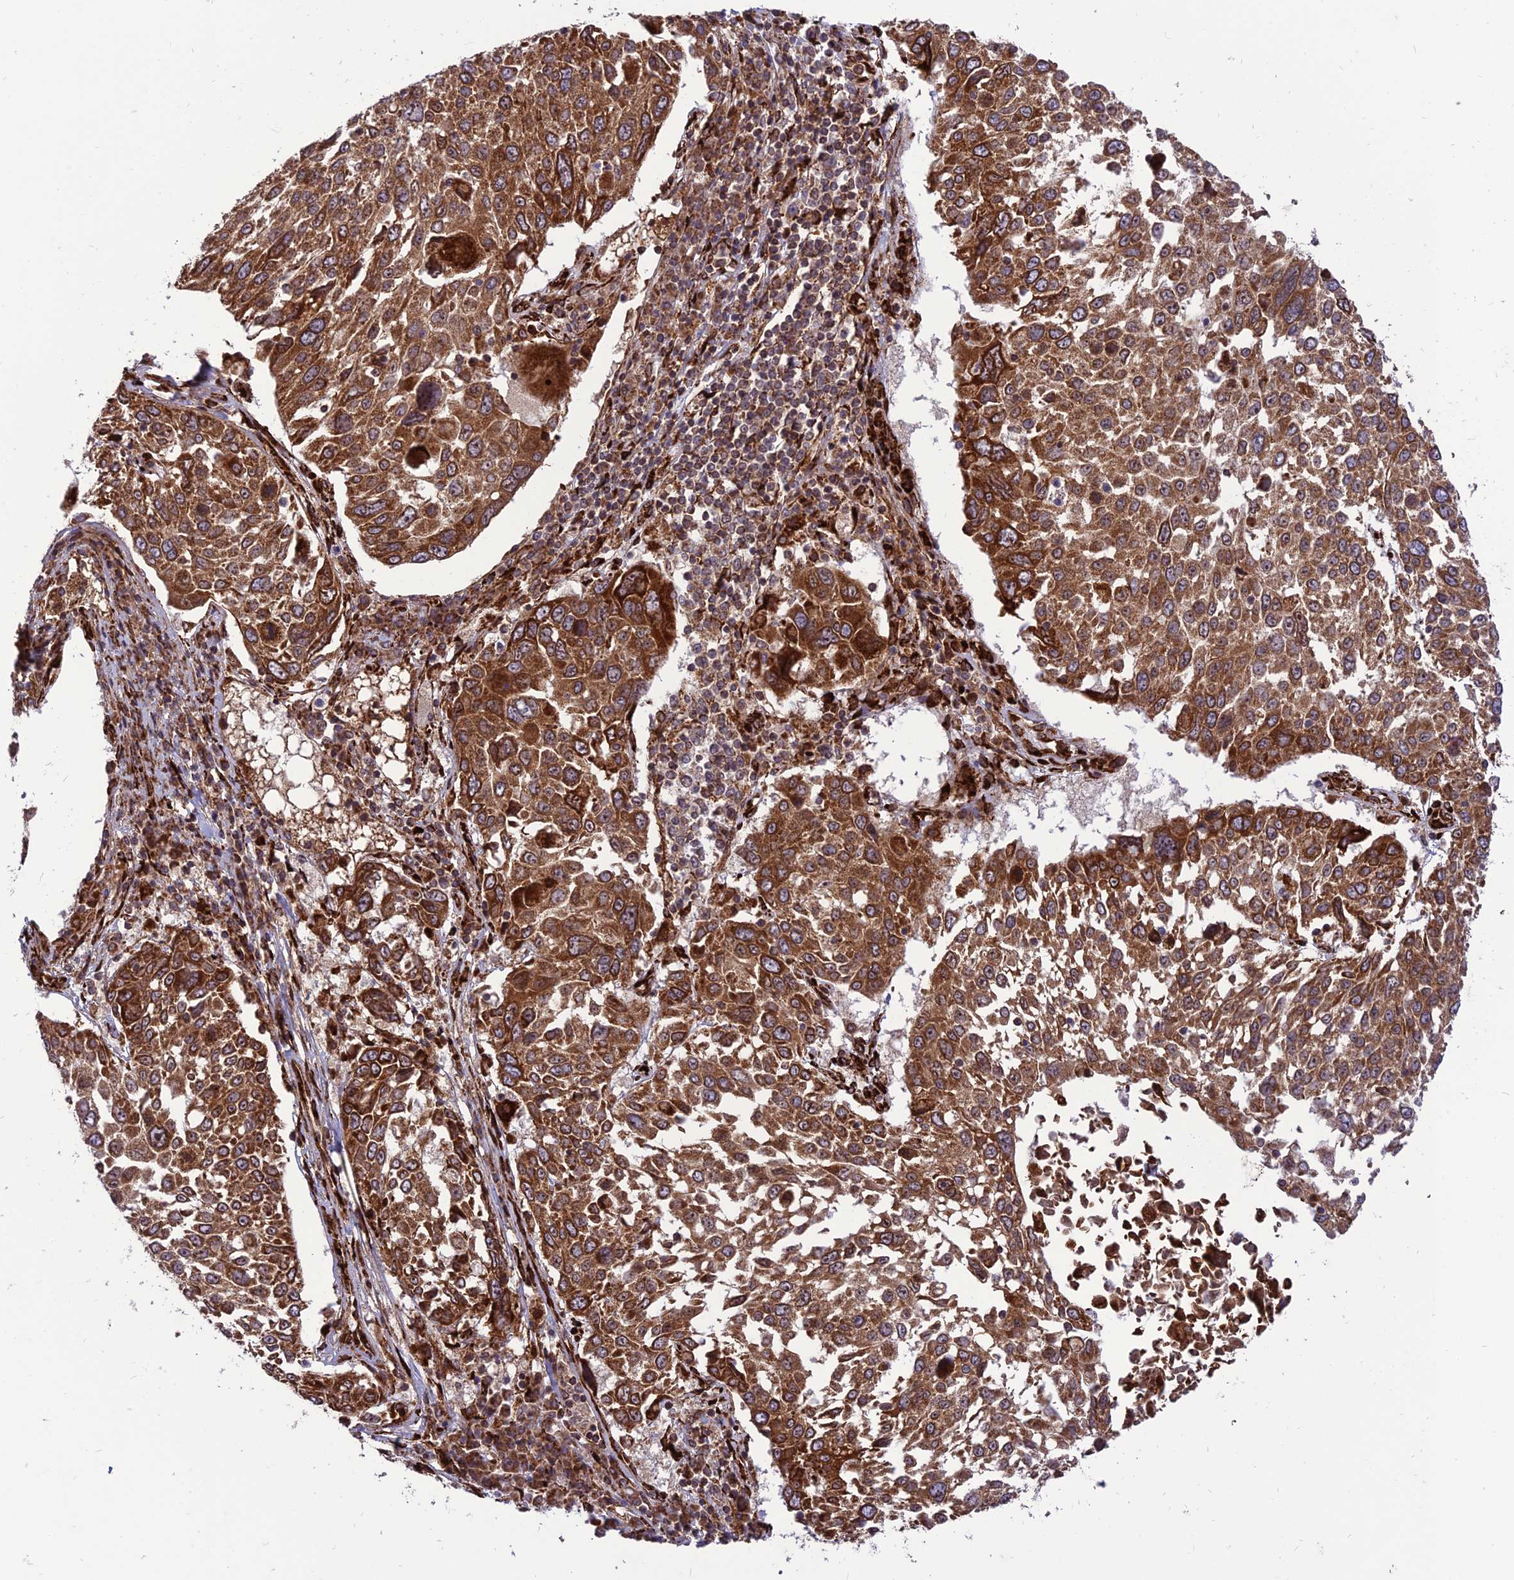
{"staining": {"intensity": "strong", "quantity": ">75%", "location": "cytoplasmic/membranous"}, "tissue": "lung cancer", "cell_type": "Tumor cells", "image_type": "cancer", "snomed": [{"axis": "morphology", "description": "Squamous cell carcinoma, NOS"}, {"axis": "topography", "description": "Lung"}], "caption": "A photomicrograph showing strong cytoplasmic/membranous staining in approximately >75% of tumor cells in squamous cell carcinoma (lung), as visualized by brown immunohistochemical staining.", "gene": "CRTAP", "patient": {"sex": "male", "age": 65}}